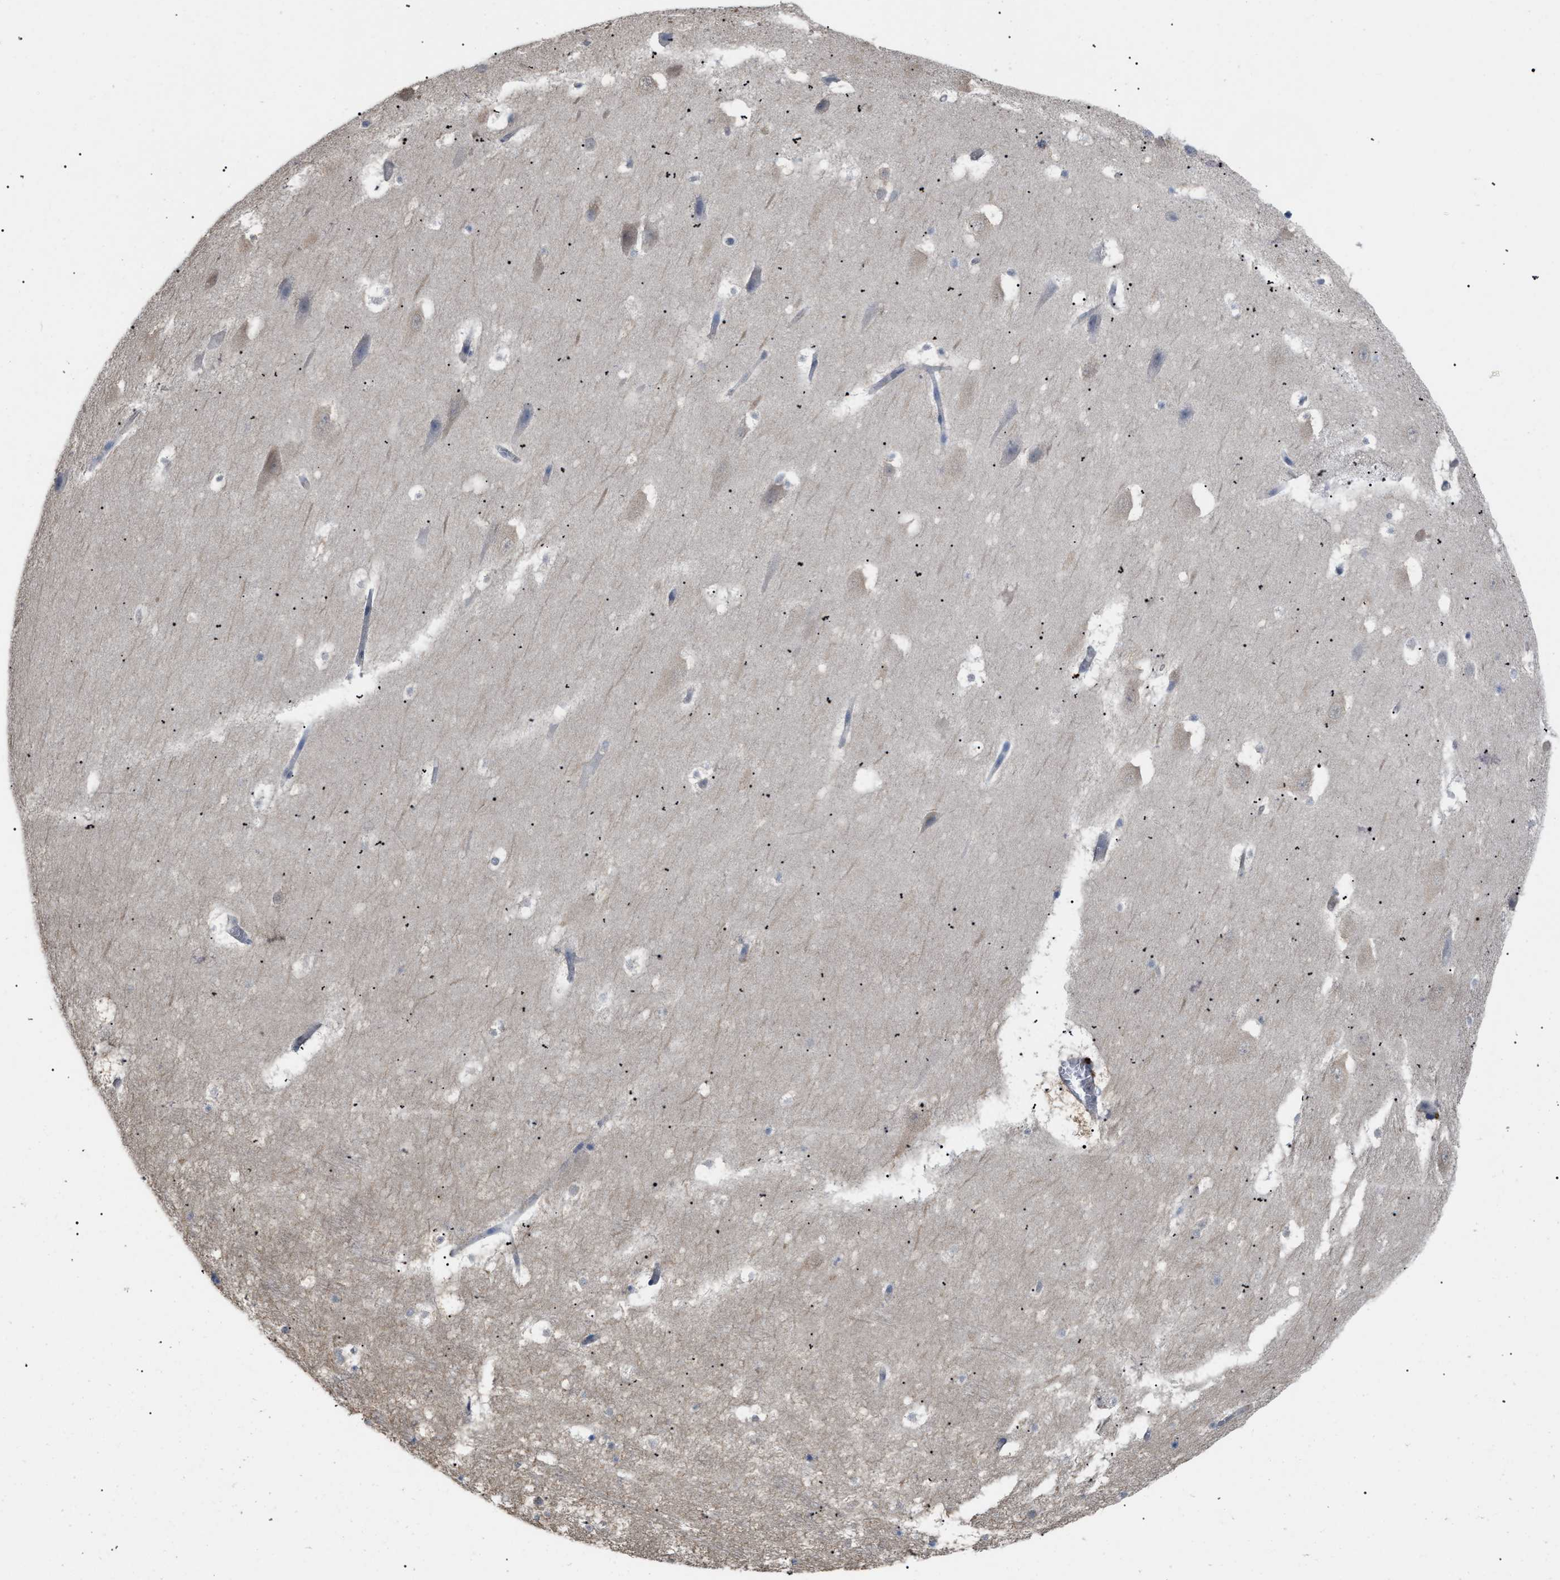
{"staining": {"intensity": "weak", "quantity": "<25%", "location": "cytoplasmic/membranous"}, "tissue": "hippocampus", "cell_type": "Glial cells", "image_type": "normal", "snomed": [{"axis": "morphology", "description": "Normal tissue, NOS"}, {"axis": "topography", "description": "Hippocampus"}], "caption": "This is an immunohistochemistry histopathology image of benign hippocampus. There is no expression in glial cells.", "gene": "CSNK1A1", "patient": {"sex": "male", "age": 45}}